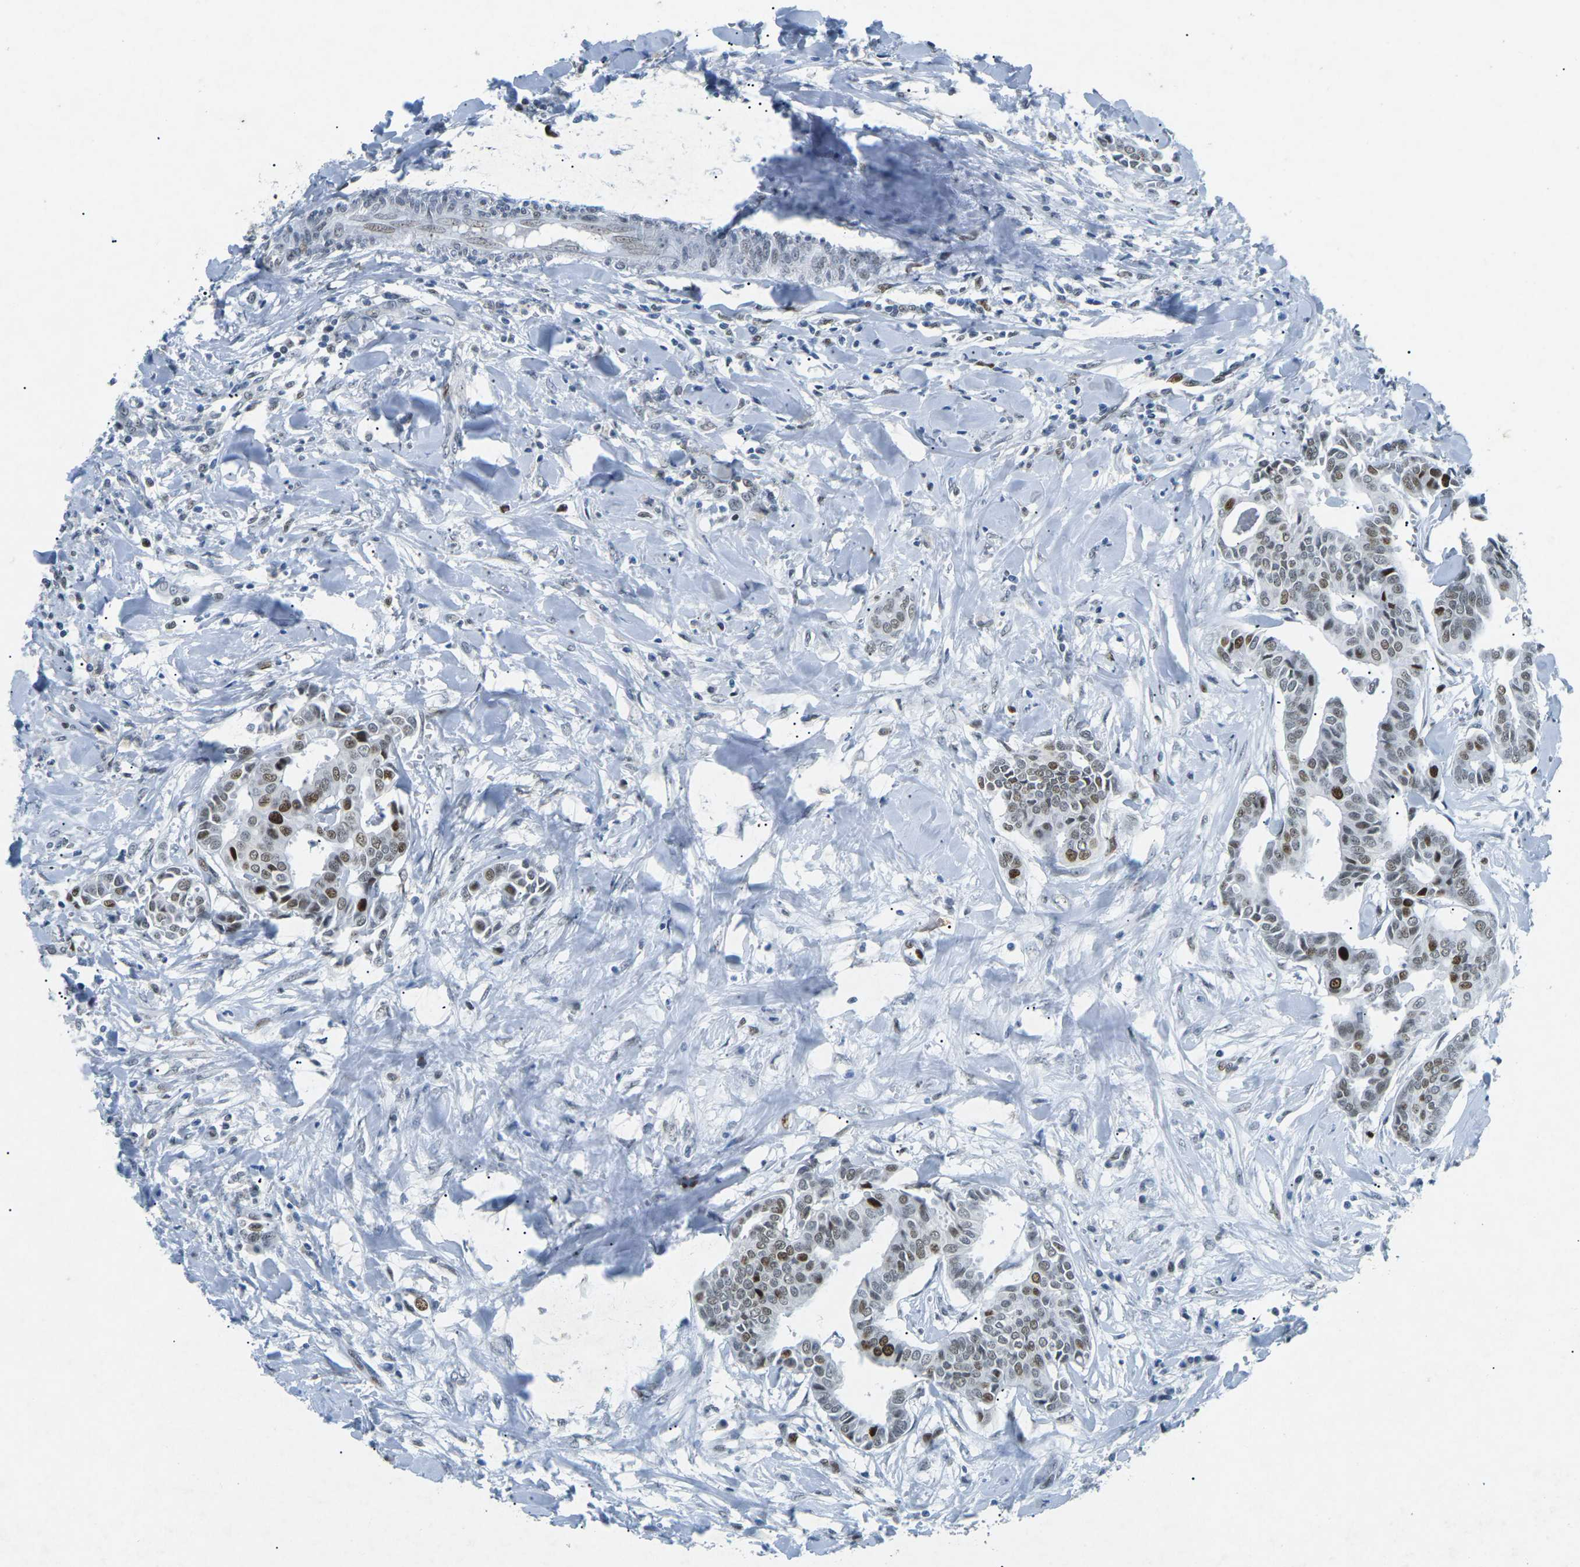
{"staining": {"intensity": "strong", "quantity": ">75%", "location": "nuclear"}, "tissue": "head and neck cancer", "cell_type": "Tumor cells", "image_type": "cancer", "snomed": [{"axis": "morphology", "description": "Adenocarcinoma, NOS"}, {"axis": "topography", "description": "Salivary gland"}, {"axis": "topography", "description": "Head-Neck"}], "caption": "Human head and neck adenocarcinoma stained with a protein marker exhibits strong staining in tumor cells.", "gene": "RB1", "patient": {"sex": "female", "age": 59}}